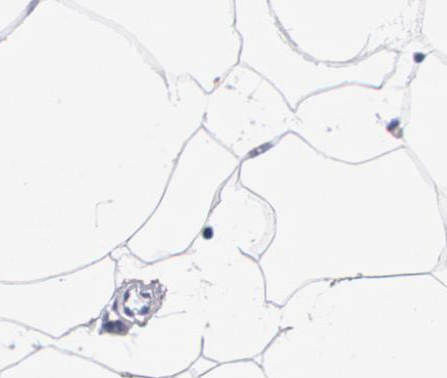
{"staining": {"intensity": "negative", "quantity": "none", "location": "none"}, "tissue": "adipose tissue", "cell_type": "Adipocytes", "image_type": "normal", "snomed": [{"axis": "morphology", "description": "Normal tissue, NOS"}, {"axis": "morphology", "description": "Duct carcinoma"}, {"axis": "topography", "description": "Breast"}, {"axis": "topography", "description": "Adipose tissue"}], "caption": "Human adipose tissue stained for a protein using immunohistochemistry shows no staining in adipocytes.", "gene": "S100A8", "patient": {"sex": "female", "age": 37}}